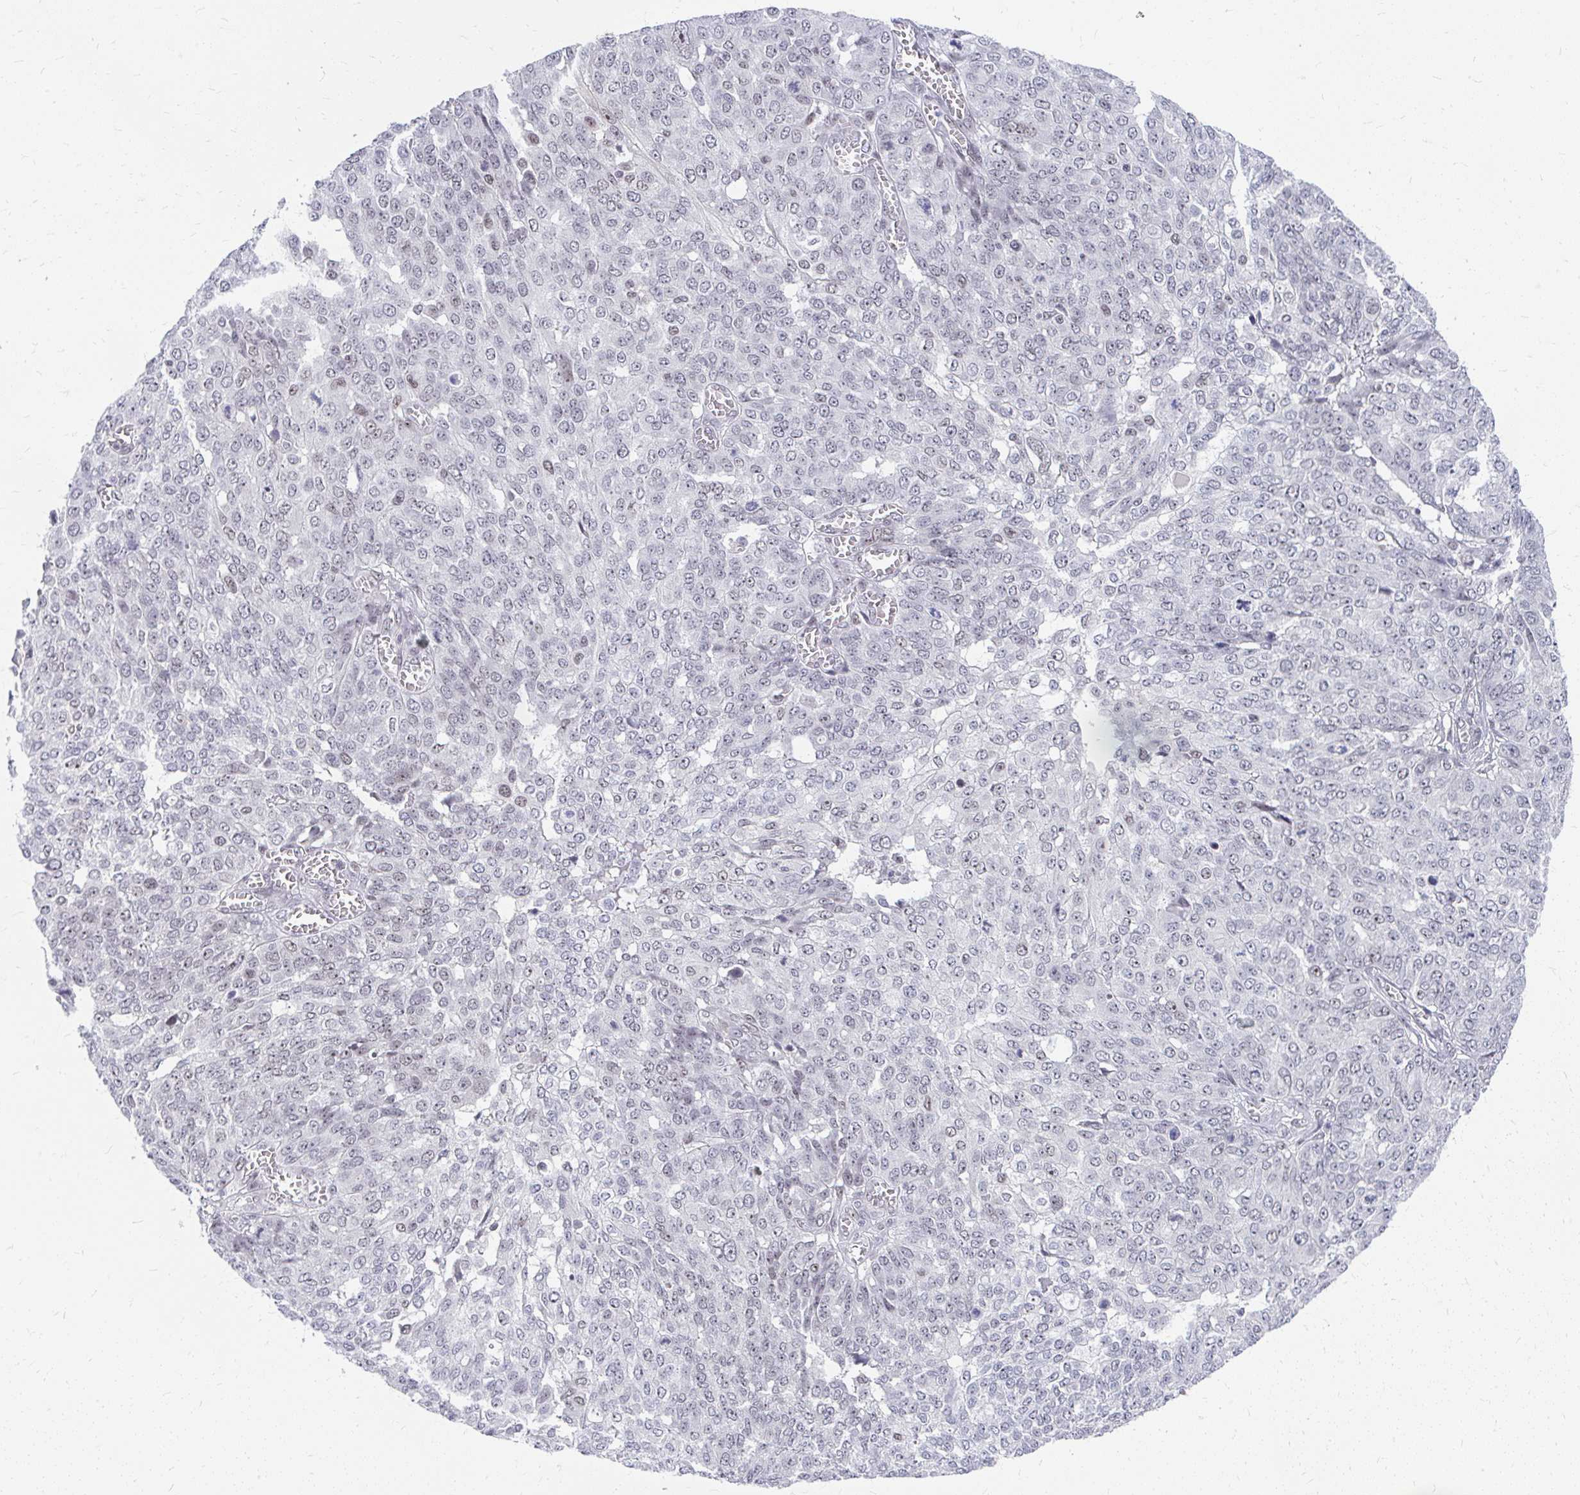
{"staining": {"intensity": "weak", "quantity": "25%-75%", "location": "nuclear"}, "tissue": "ovarian cancer", "cell_type": "Tumor cells", "image_type": "cancer", "snomed": [{"axis": "morphology", "description": "Cystadenocarcinoma, serous, NOS"}, {"axis": "topography", "description": "Soft tissue"}, {"axis": "topography", "description": "Ovary"}], "caption": "DAB (3,3'-diaminobenzidine) immunohistochemical staining of ovarian cancer displays weak nuclear protein positivity in about 25%-75% of tumor cells.", "gene": "GTF2H1", "patient": {"sex": "female", "age": 57}}